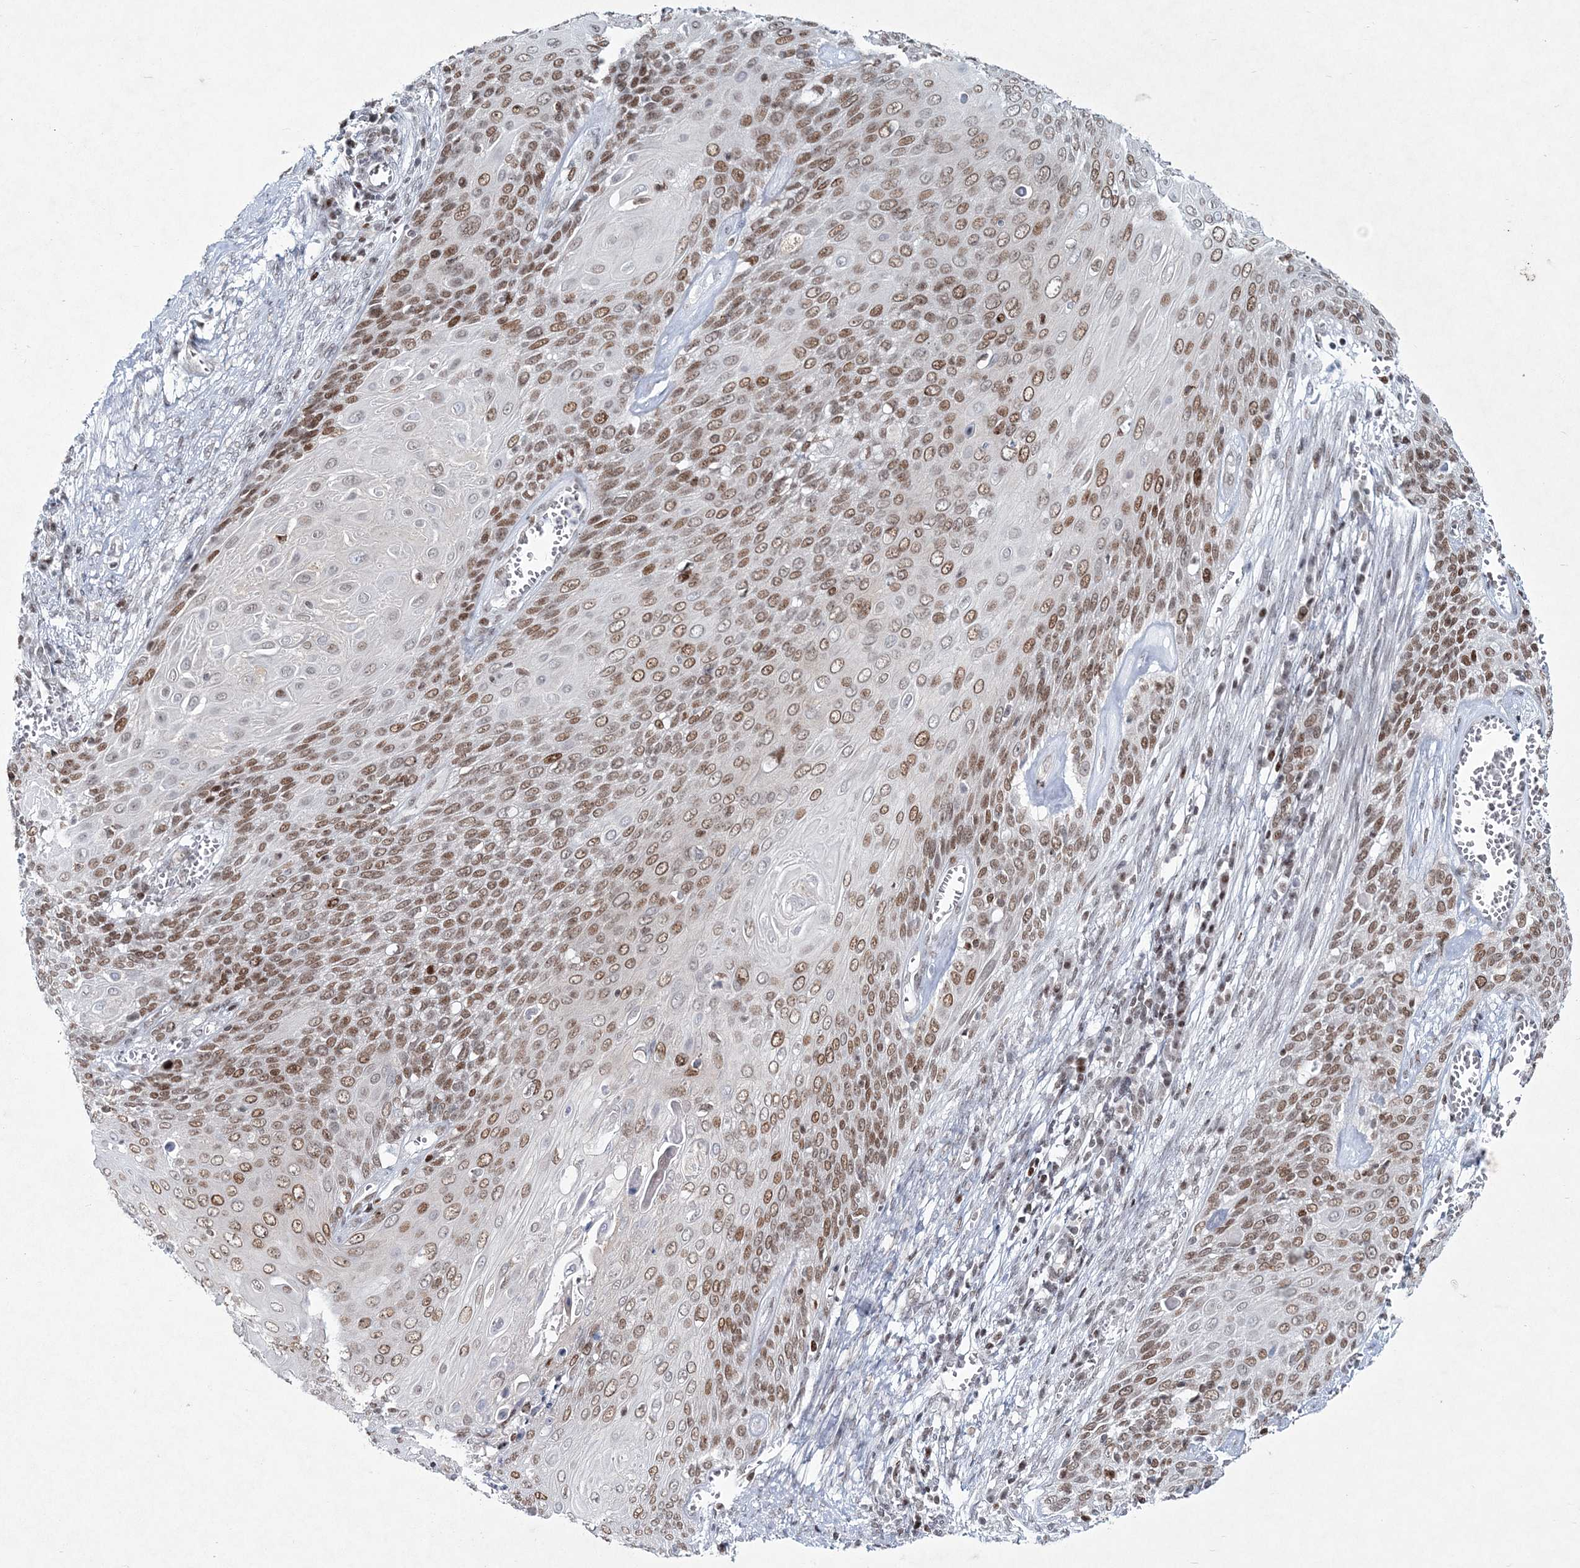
{"staining": {"intensity": "moderate", "quantity": ">75%", "location": "nuclear"}, "tissue": "cervical cancer", "cell_type": "Tumor cells", "image_type": "cancer", "snomed": [{"axis": "morphology", "description": "Squamous cell carcinoma, NOS"}, {"axis": "topography", "description": "Cervix"}], "caption": "Moderate nuclear positivity for a protein is appreciated in approximately >75% of tumor cells of cervical cancer using immunohistochemistry.", "gene": "LRRFIP2", "patient": {"sex": "female", "age": 39}}